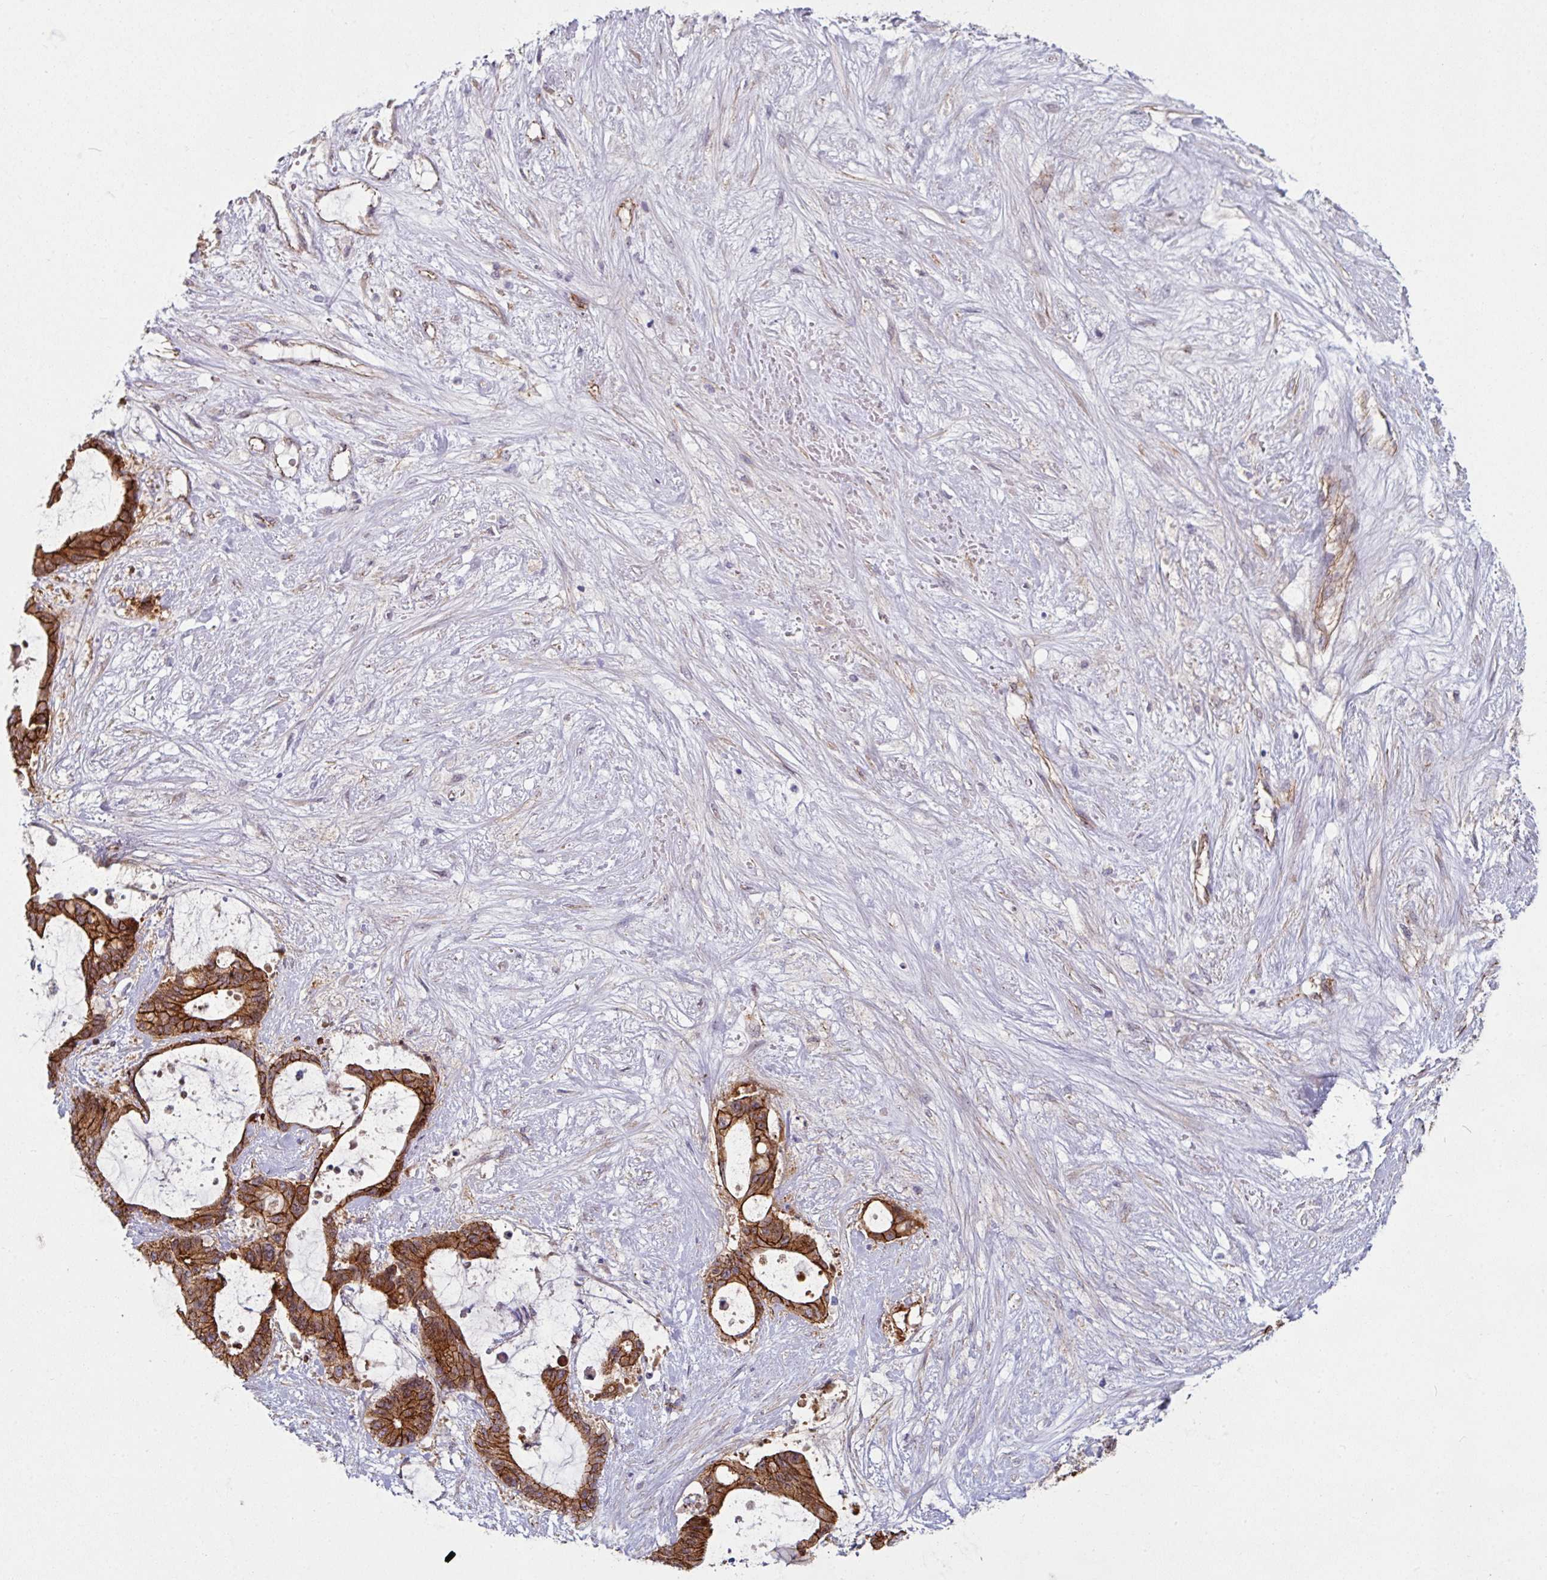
{"staining": {"intensity": "strong", "quantity": ">75%", "location": "cytoplasmic/membranous"}, "tissue": "liver cancer", "cell_type": "Tumor cells", "image_type": "cancer", "snomed": [{"axis": "morphology", "description": "Normal tissue, NOS"}, {"axis": "morphology", "description": "Cholangiocarcinoma"}, {"axis": "topography", "description": "Liver"}, {"axis": "topography", "description": "Peripheral nerve tissue"}], "caption": "Immunohistochemistry micrograph of neoplastic tissue: human cholangiocarcinoma (liver) stained using IHC displays high levels of strong protein expression localized specifically in the cytoplasmic/membranous of tumor cells, appearing as a cytoplasmic/membranous brown color.", "gene": "JUP", "patient": {"sex": "female", "age": 73}}